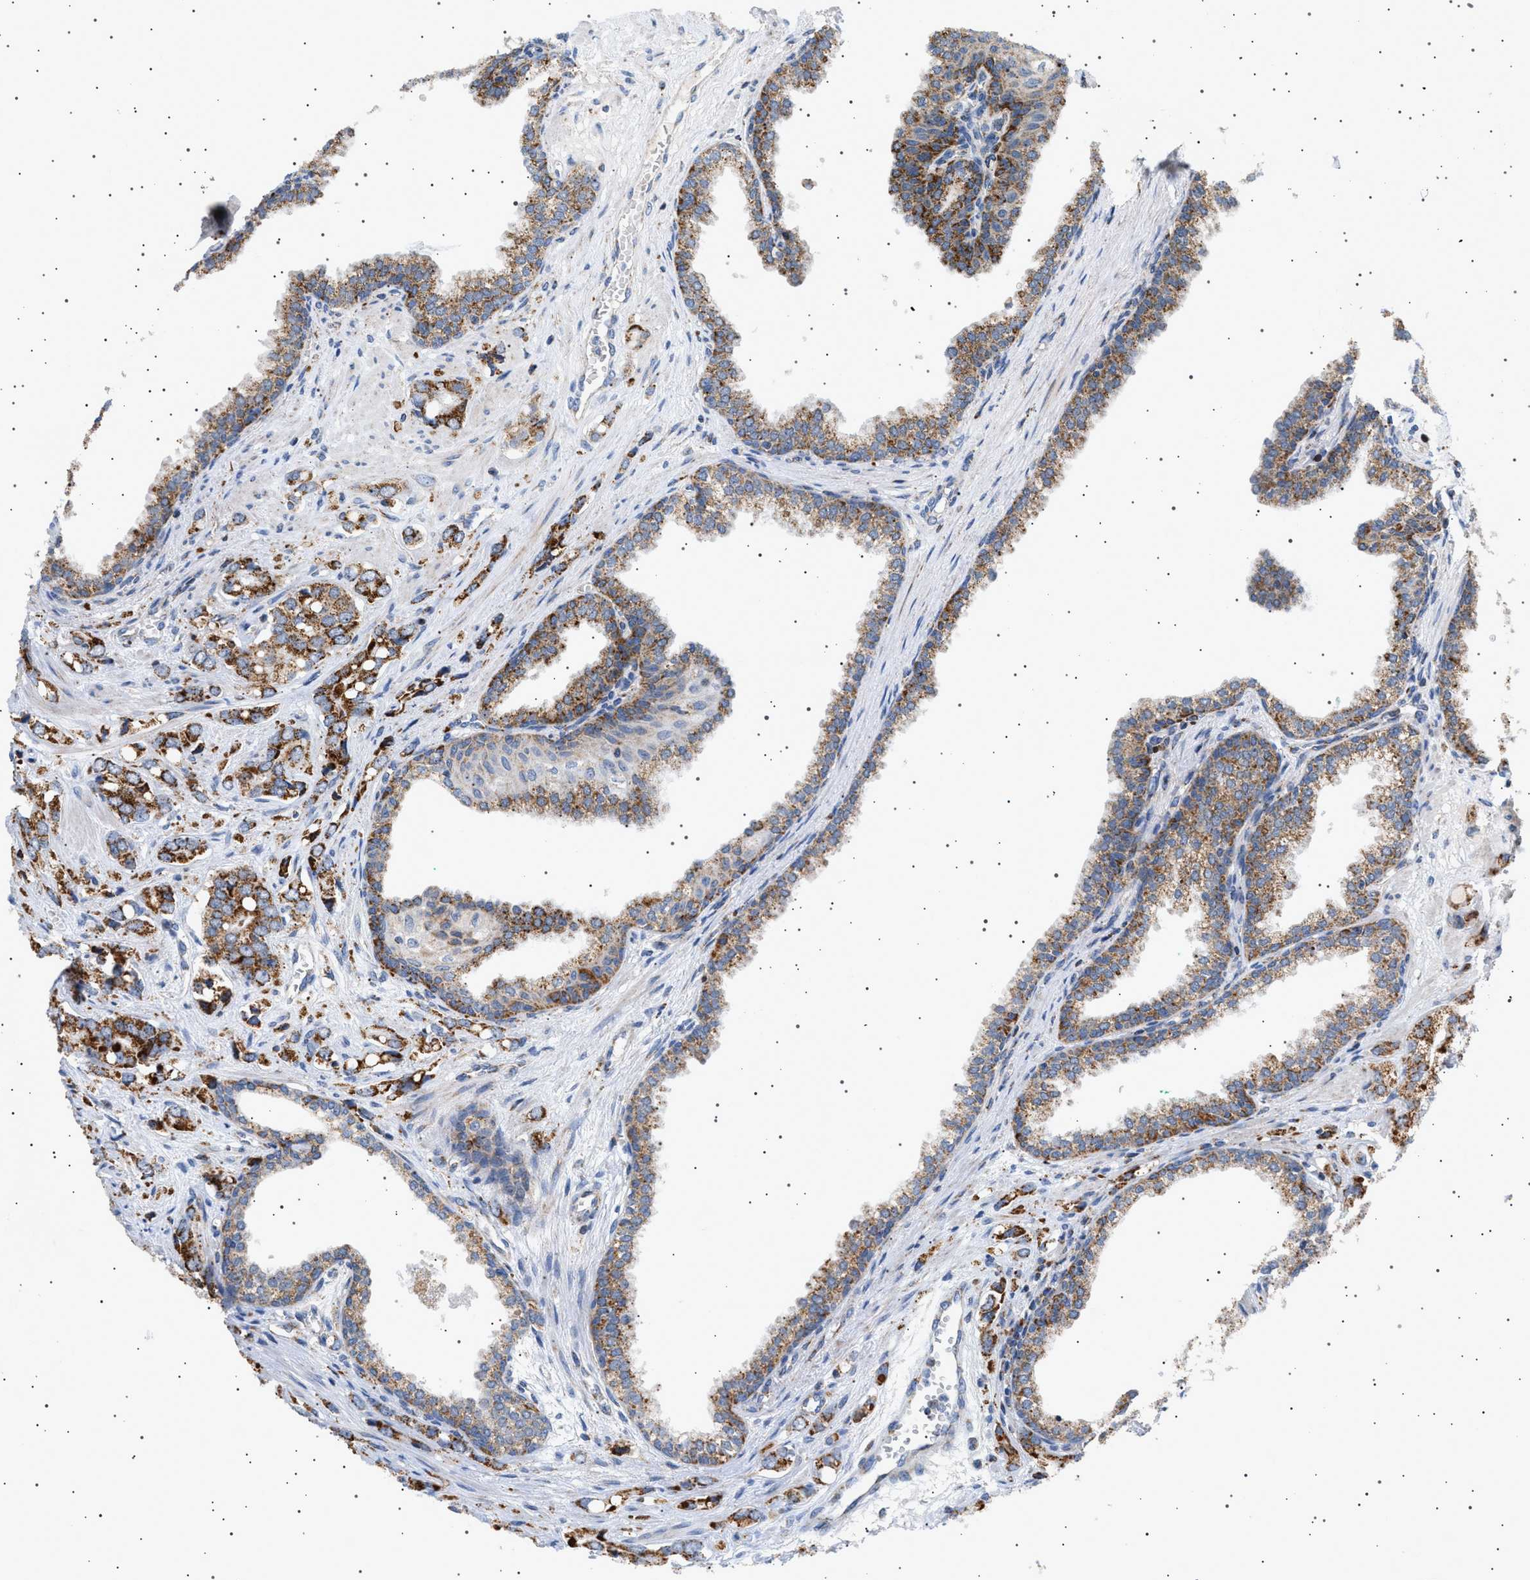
{"staining": {"intensity": "strong", "quantity": "25%-75%", "location": "cytoplasmic/membranous"}, "tissue": "prostate cancer", "cell_type": "Tumor cells", "image_type": "cancer", "snomed": [{"axis": "morphology", "description": "Adenocarcinoma, High grade"}, {"axis": "topography", "description": "Prostate"}], "caption": "High-power microscopy captured an IHC image of prostate adenocarcinoma (high-grade), revealing strong cytoplasmic/membranous expression in about 25%-75% of tumor cells.", "gene": "UBXN8", "patient": {"sex": "male", "age": 52}}